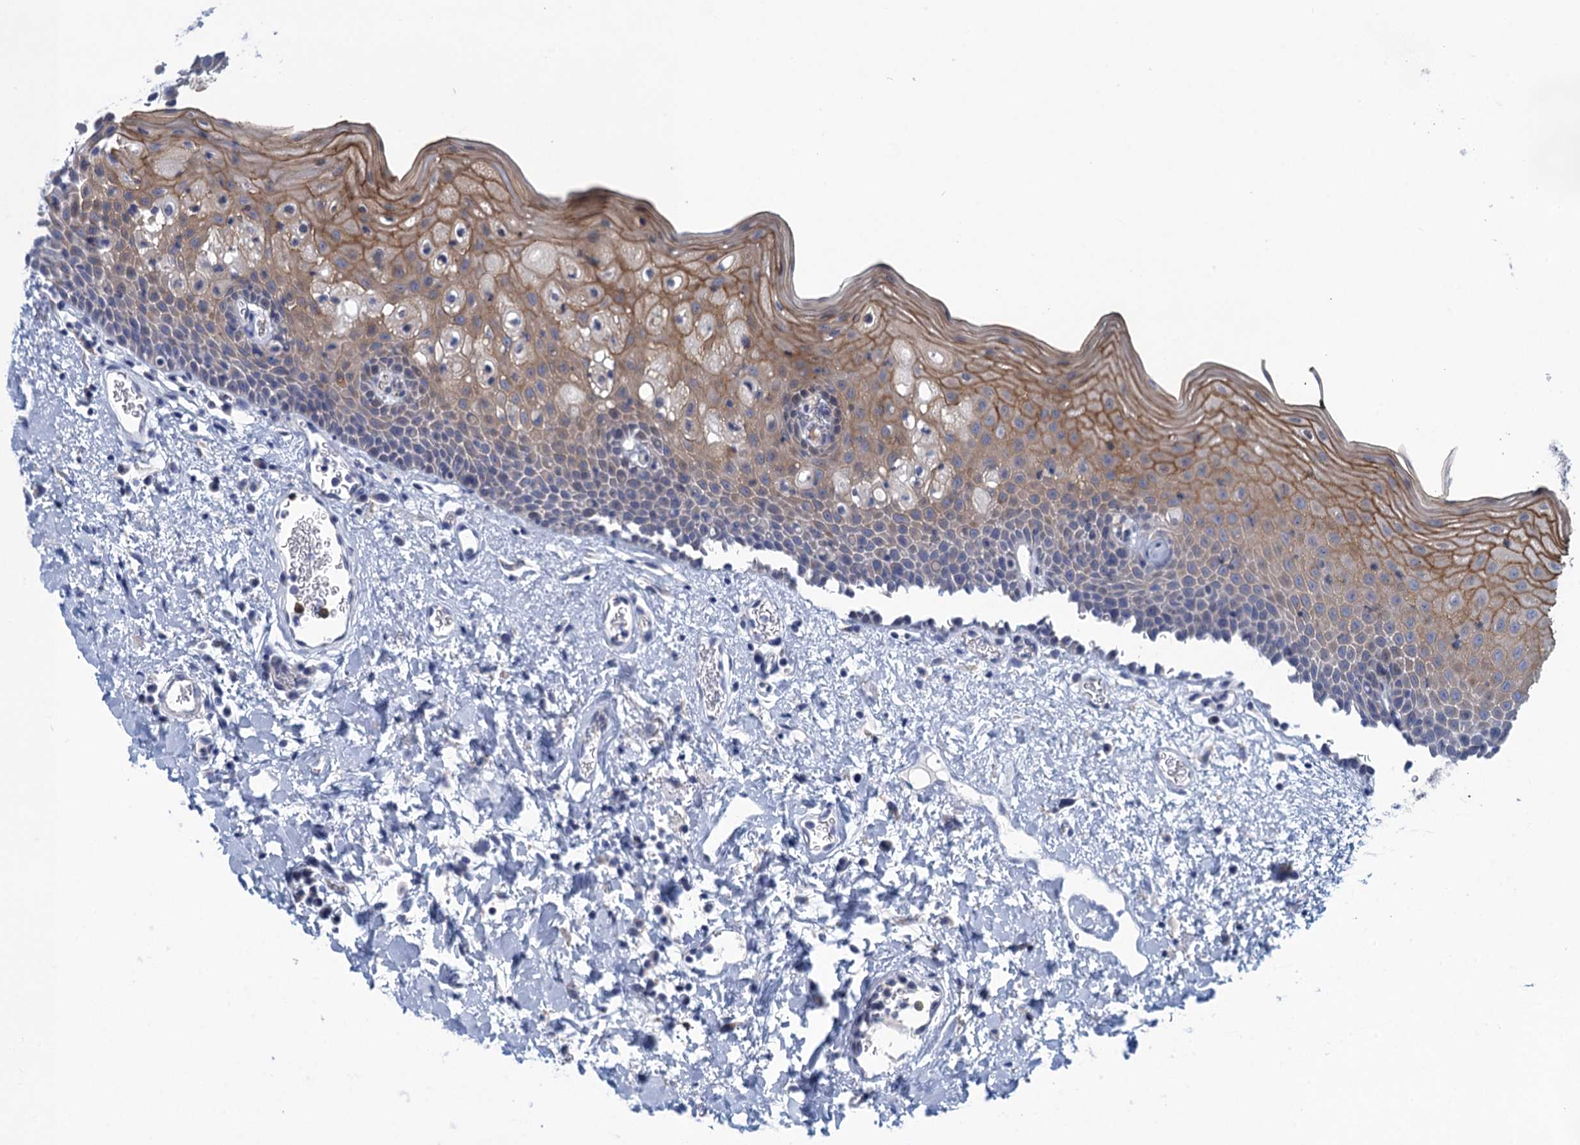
{"staining": {"intensity": "strong", "quantity": "25%-75%", "location": "cytoplasmic/membranous,nuclear"}, "tissue": "oral mucosa", "cell_type": "Squamous epithelial cells", "image_type": "normal", "snomed": [{"axis": "morphology", "description": "Normal tissue, NOS"}, {"axis": "topography", "description": "Oral tissue"}], "caption": "IHC photomicrograph of benign oral mucosa stained for a protein (brown), which exhibits high levels of strong cytoplasmic/membranous,nuclear staining in about 25%-75% of squamous epithelial cells.", "gene": "SCEL", "patient": {"sex": "male", "age": 74}}